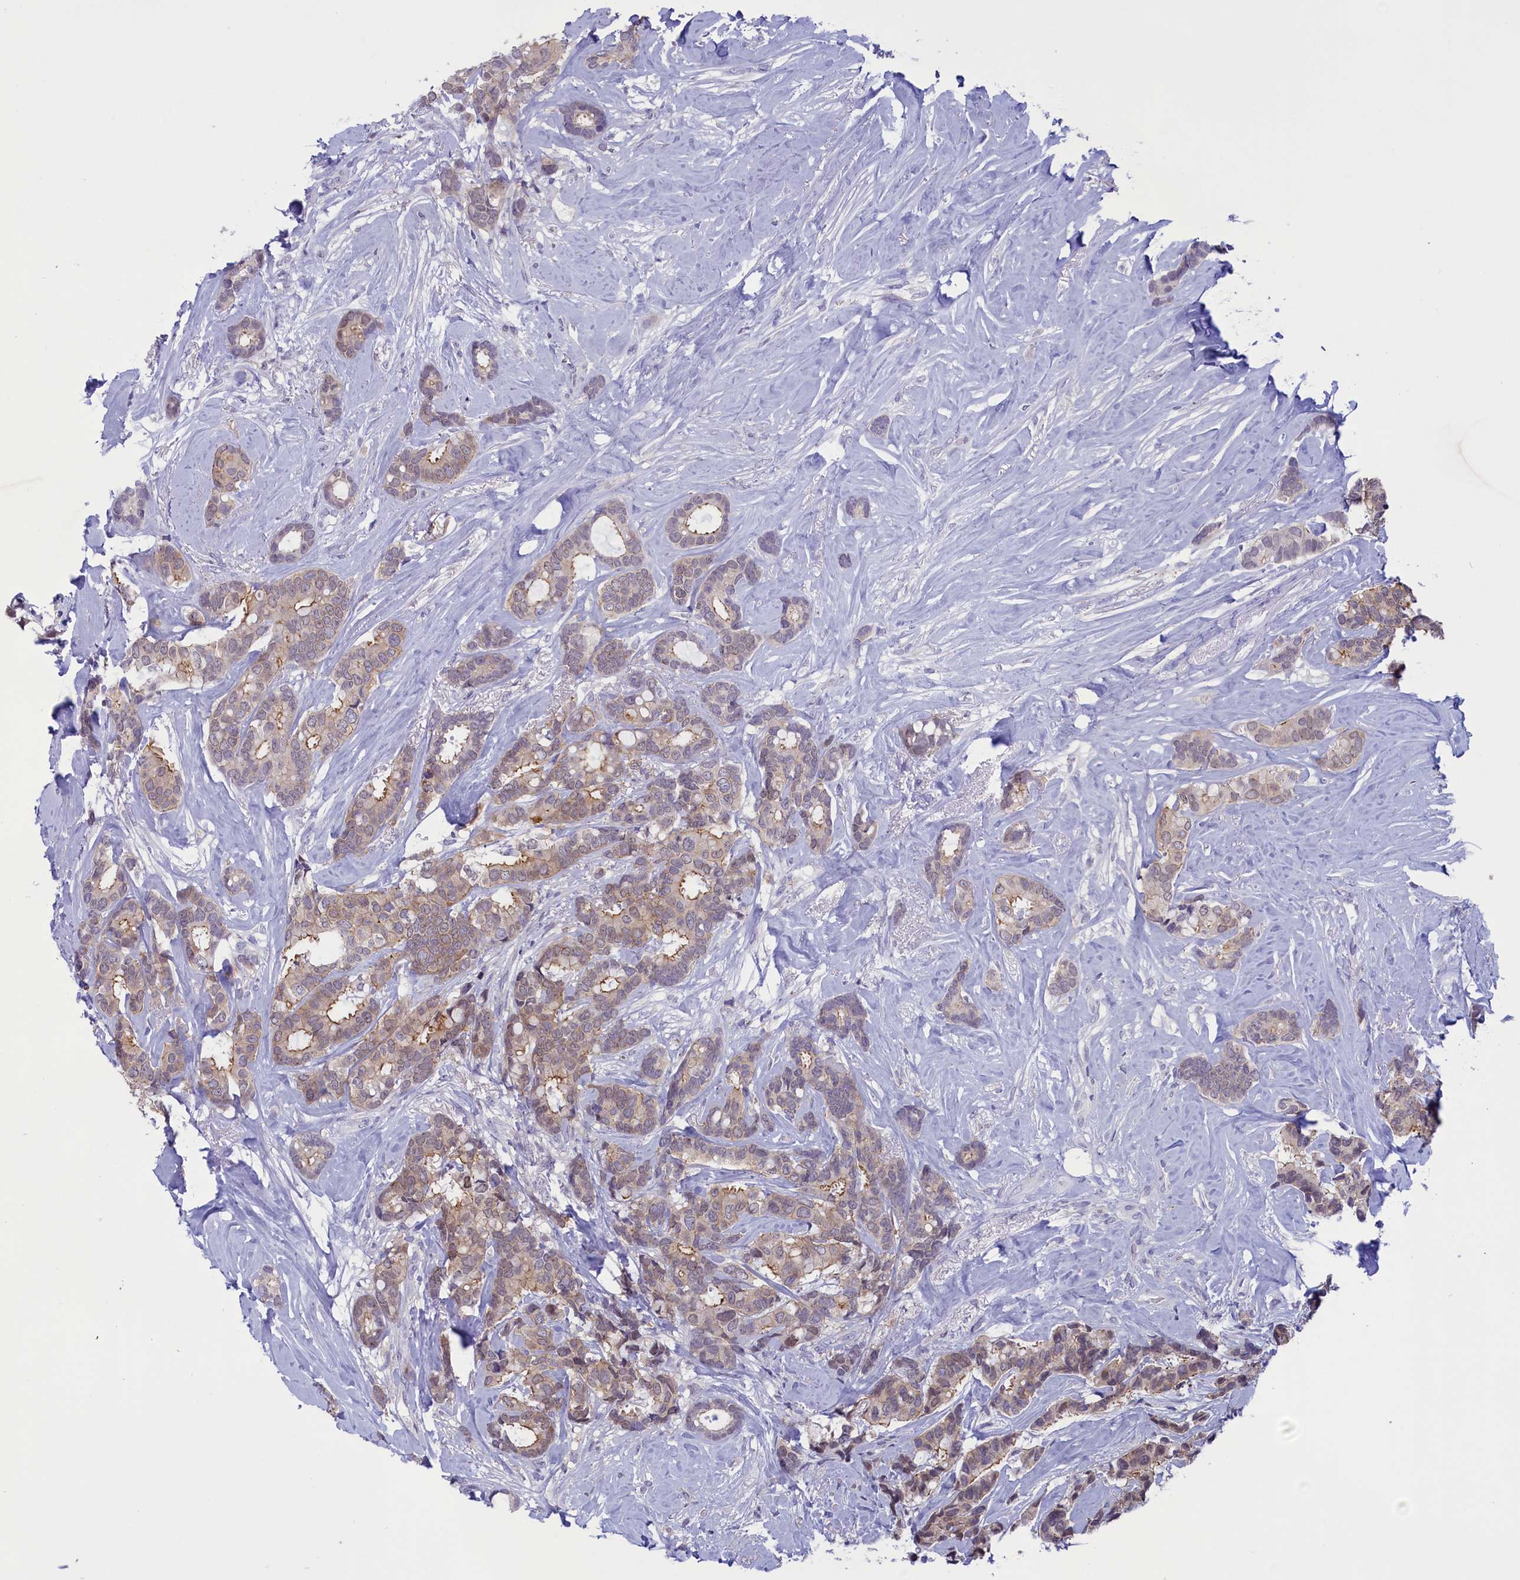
{"staining": {"intensity": "weak", "quantity": "25%-75%", "location": "cytoplasmic/membranous"}, "tissue": "breast cancer", "cell_type": "Tumor cells", "image_type": "cancer", "snomed": [{"axis": "morphology", "description": "Duct carcinoma"}, {"axis": "topography", "description": "Breast"}], "caption": "DAB (3,3'-diaminobenzidine) immunohistochemical staining of human breast cancer (invasive ductal carcinoma) exhibits weak cytoplasmic/membranous protein expression in approximately 25%-75% of tumor cells. (DAB IHC, brown staining for protein, blue staining for nuclei).", "gene": "CORO2A", "patient": {"sex": "female", "age": 87}}